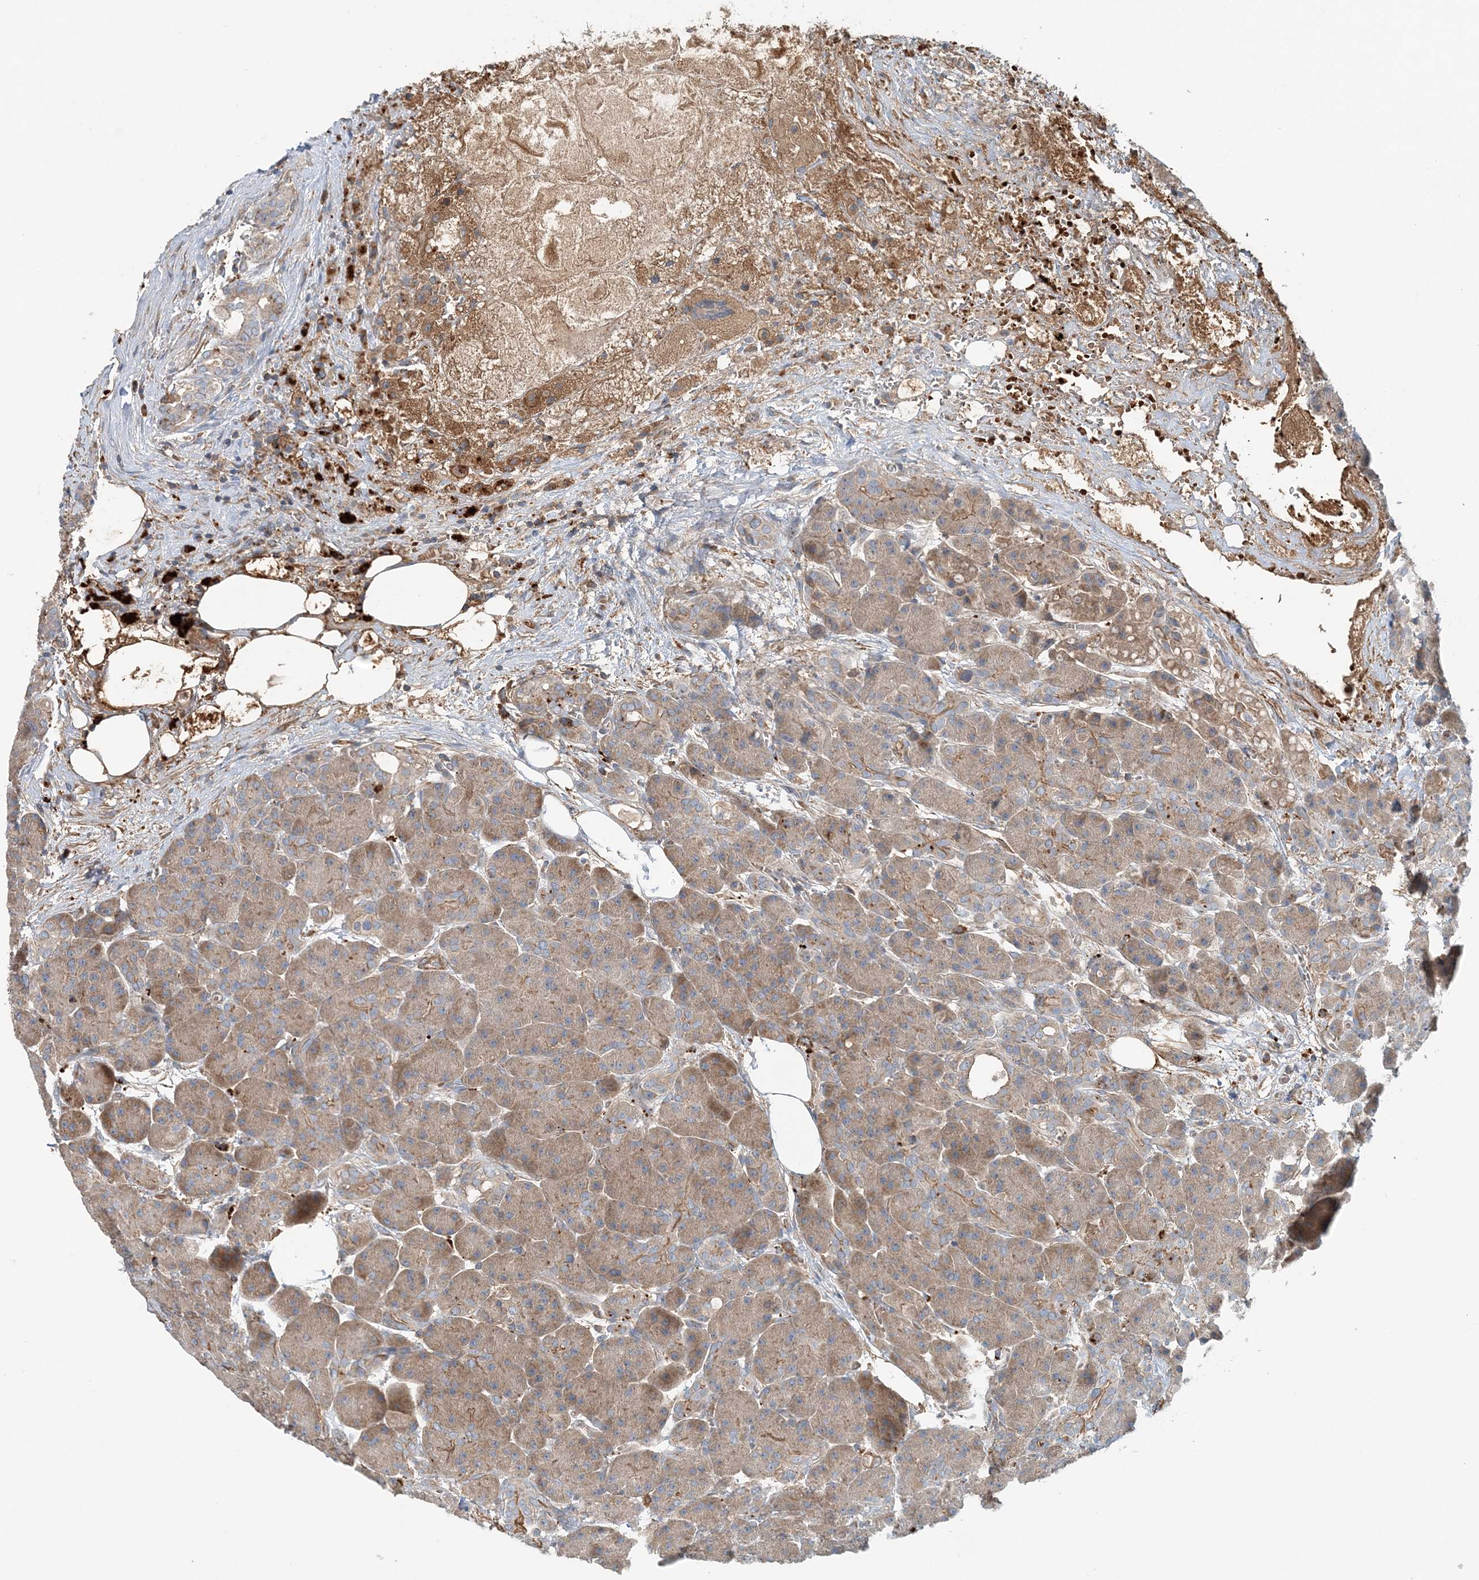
{"staining": {"intensity": "weak", "quantity": ">75%", "location": "cytoplasmic/membranous"}, "tissue": "pancreas", "cell_type": "Exocrine glandular cells", "image_type": "normal", "snomed": [{"axis": "morphology", "description": "Normal tissue, NOS"}, {"axis": "topography", "description": "Pancreas"}], "caption": "A brown stain labels weak cytoplasmic/membranous staining of a protein in exocrine glandular cells of unremarkable human pancreas.", "gene": "TTI1", "patient": {"sex": "male", "age": 63}}